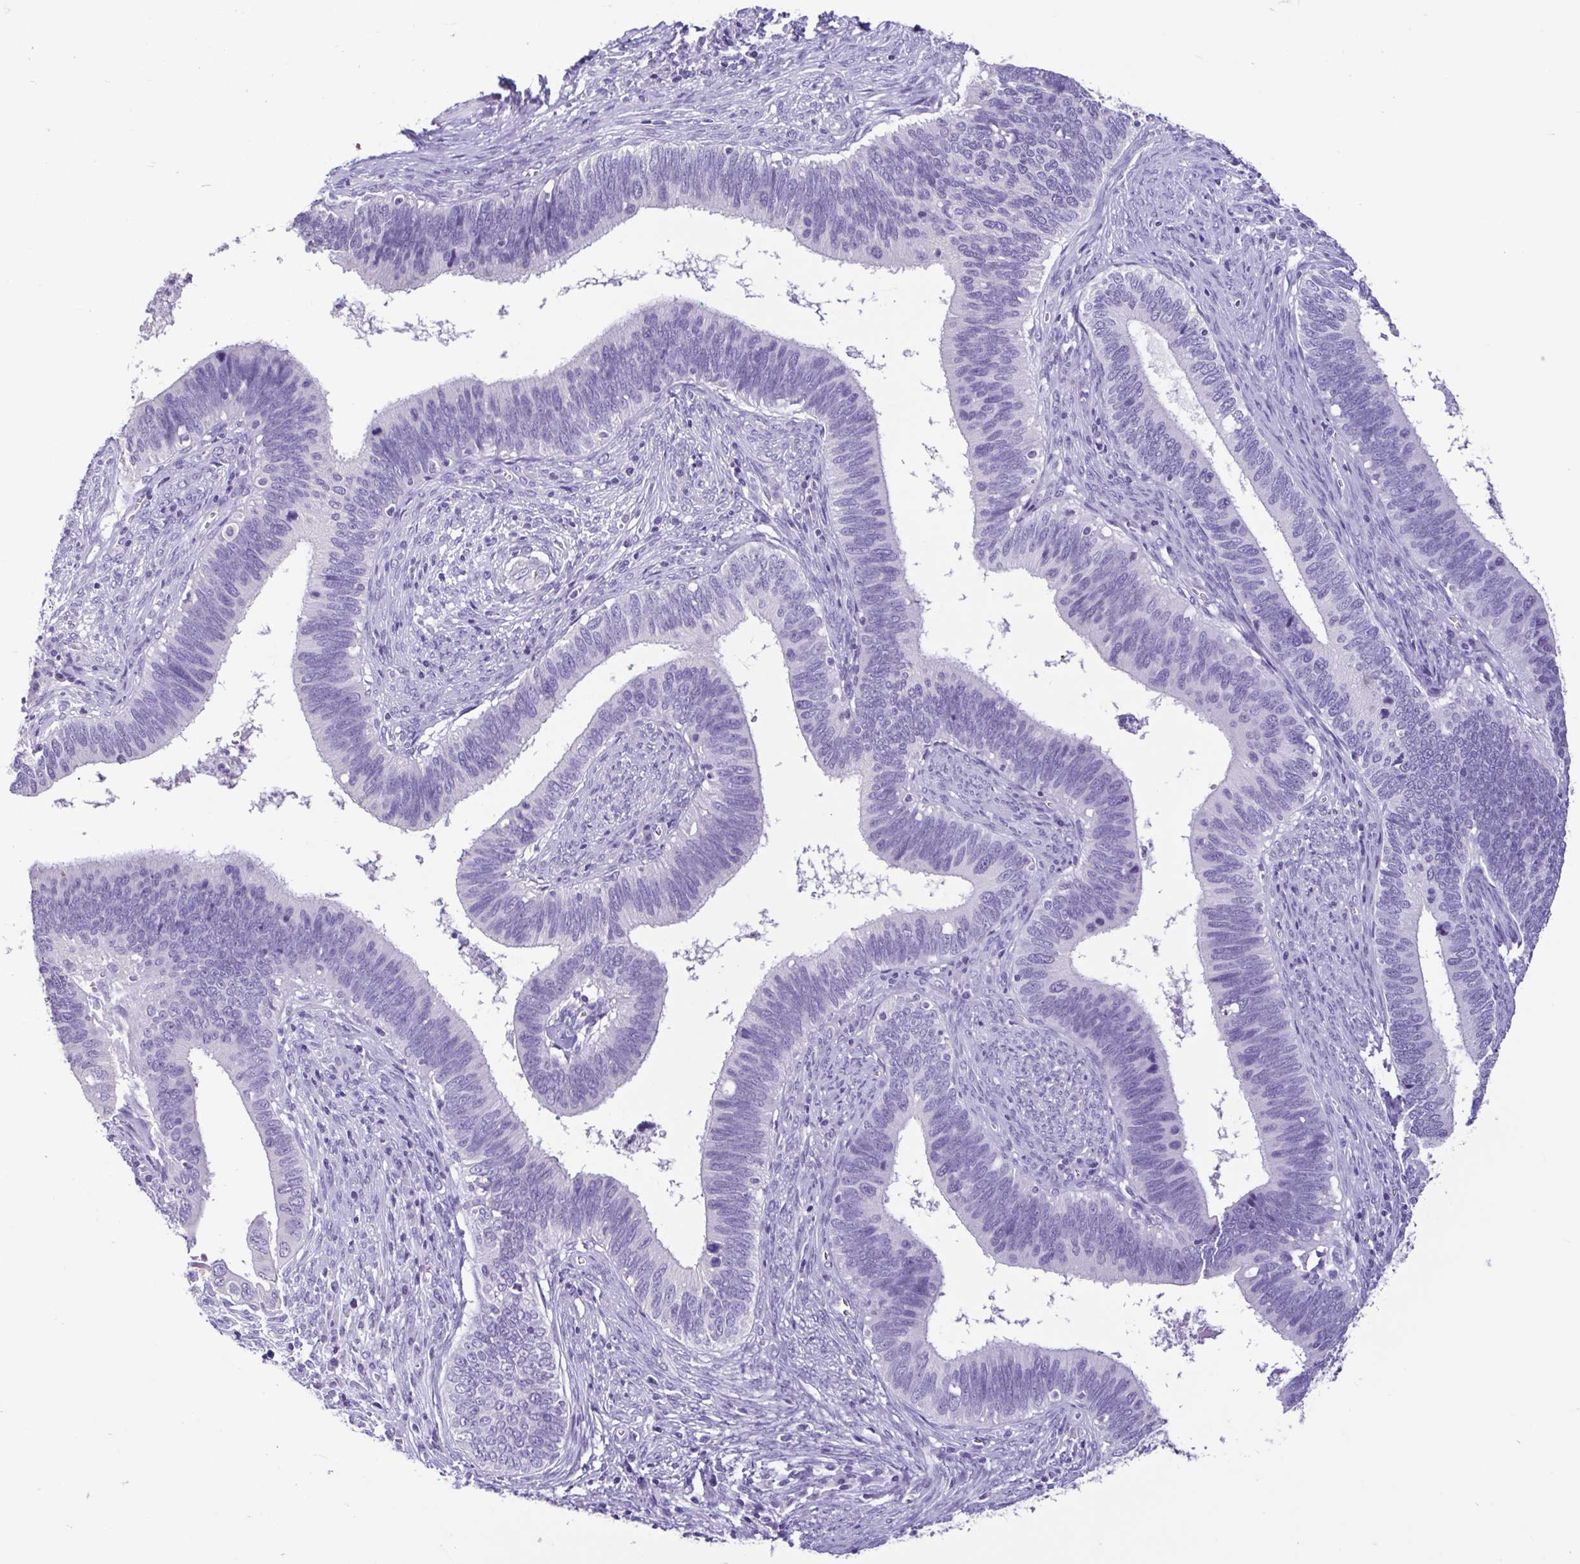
{"staining": {"intensity": "negative", "quantity": "none", "location": "none"}, "tissue": "cervical cancer", "cell_type": "Tumor cells", "image_type": "cancer", "snomed": [{"axis": "morphology", "description": "Adenocarcinoma, NOS"}, {"axis": "topography", "description": "Cervix"}], "caption": "A micrograph of human adenocarcinoma (cervical) is negative for staining in tumor cells.", "gene": "CBY2", "patient": {"sex": "female", "age": 42}}